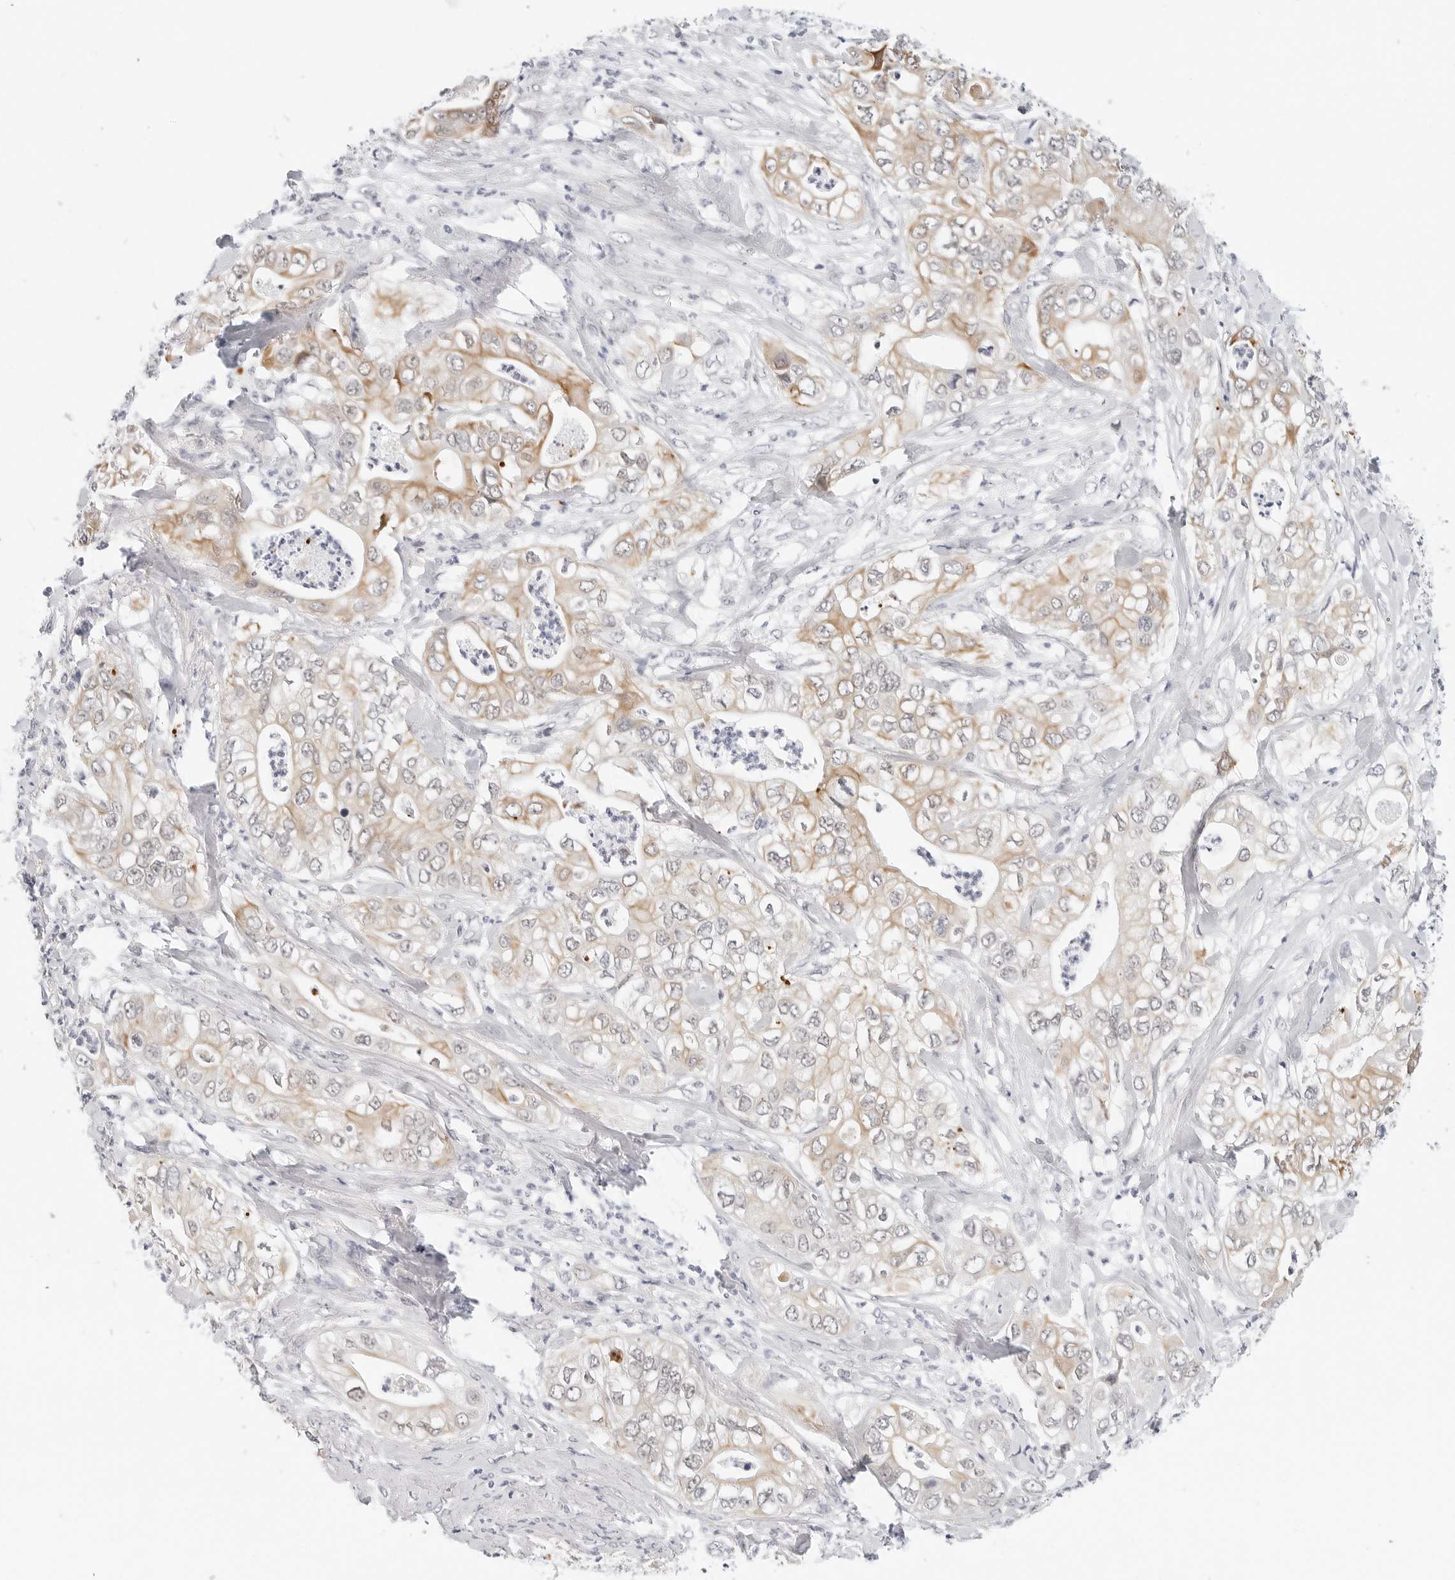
{"staining": {"intensity": "moderate", "quantity": ">75%", "location": "cytoplasmic/membranous"}, "tissue": "pancreatic cancer", "cell_type": "Tumor cells", "image_type": "cancer", "snomed": [{"axis": "morphology", "description": "Adenocarcinoma, NOS"}, {"axis": "topography", "description": "Pancreas"}], "caption": "An immunohistochemistry (IHC) micrograph of neoplastic tissue is shown. Protein staining in brown shows moderate cytoplasmic/membranous positivity in adenocarcinoma (pancreatic) within tumor cells.", "gene": "TSEN2", "patient": {"sex": "female", "age": 78}}